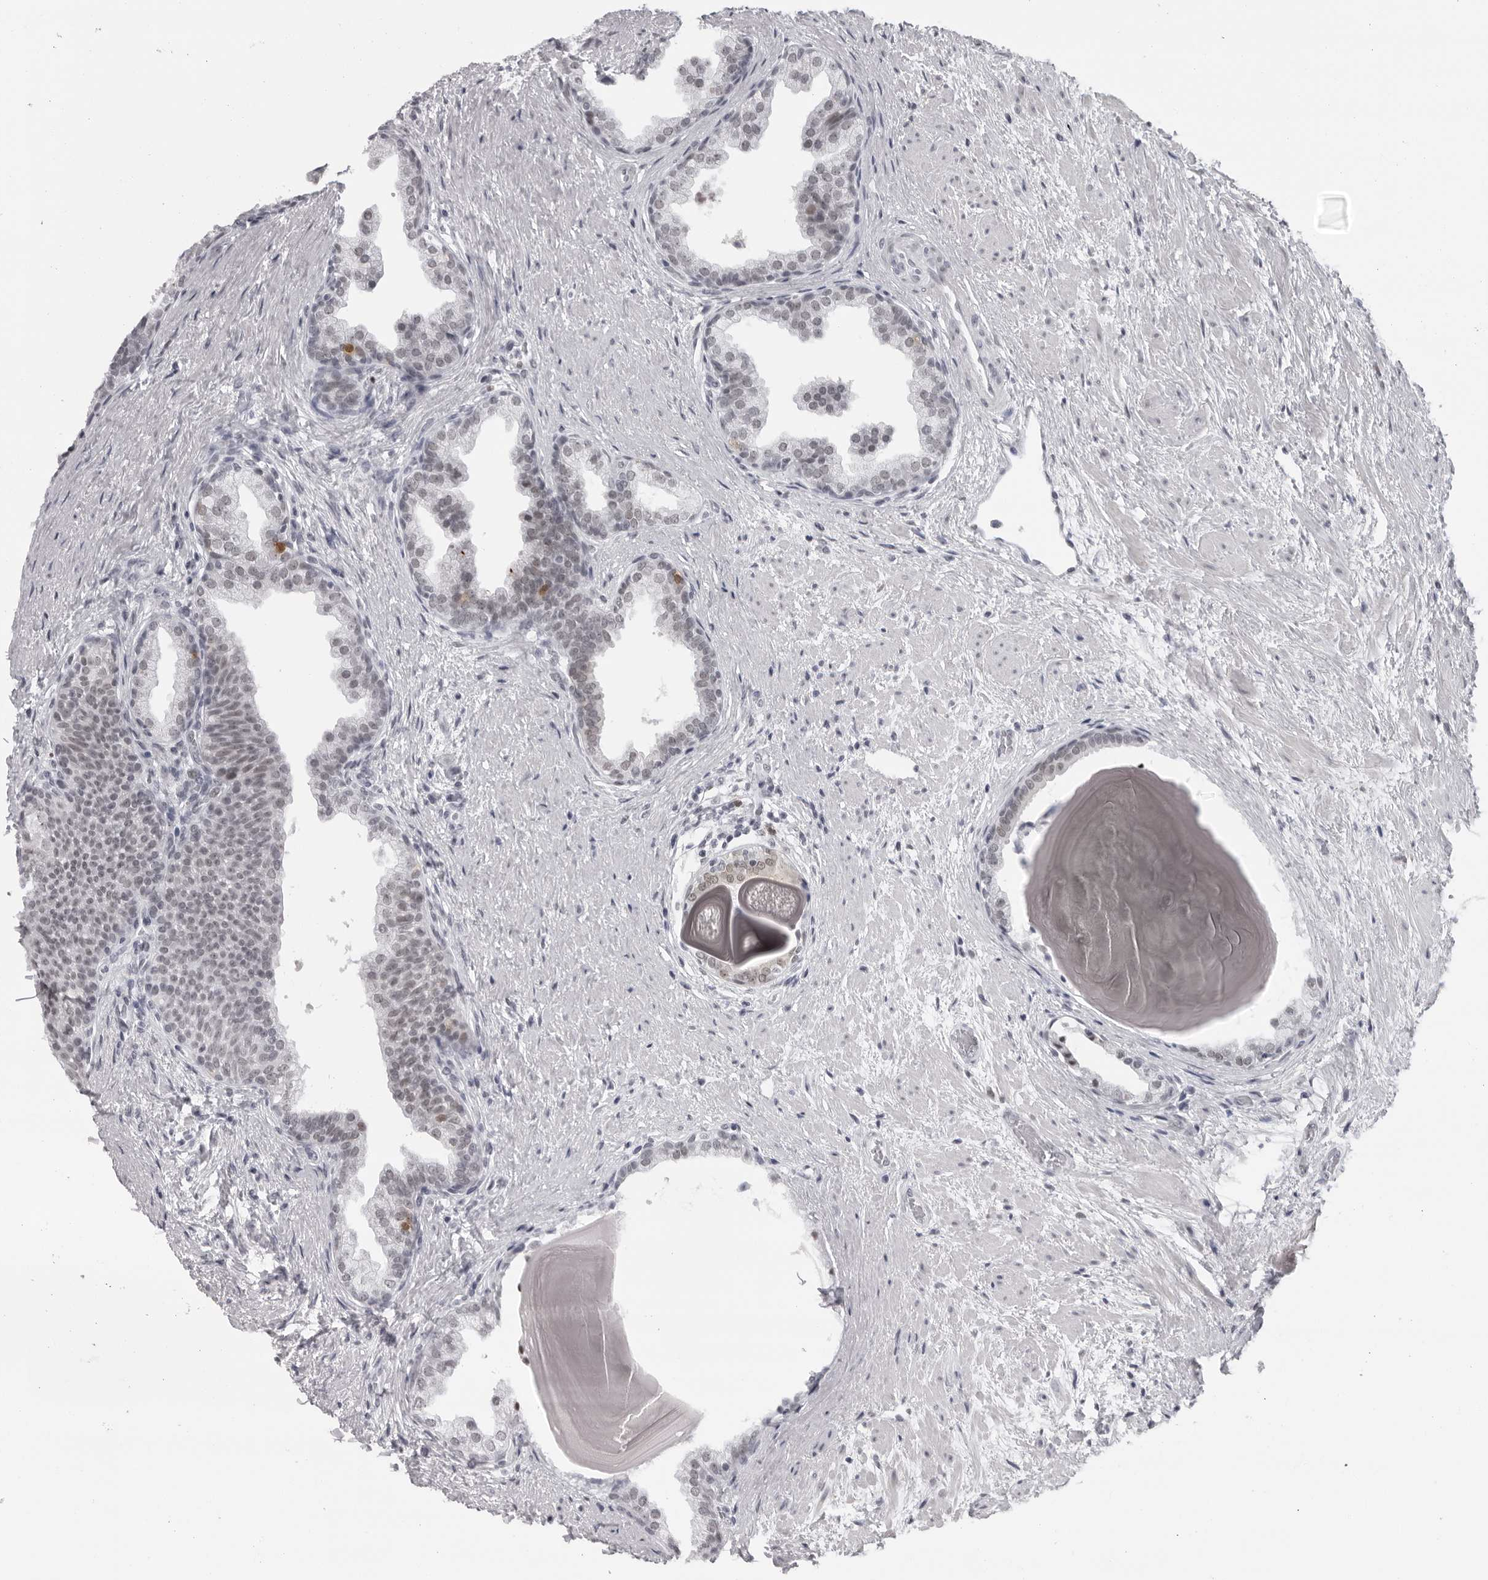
{"staining": {"intensity": "weak", "quantity": "25%-75%", "location": "nuclear"}, "tissue": "prostate", "cell_type": "Glandular cells", "image_type": "normal", "snomed": [{"axis": "morphology", "description": "Normal tissue, NOS"}, {"axis": "topography", "description": "Prostate"}], "caption": "Weak nuclear protein positivity is present in approximately 25%-75% of glandular cells in prostate.", "gene": "ESPN", "patient": {"sex": "male", "age": 48}}